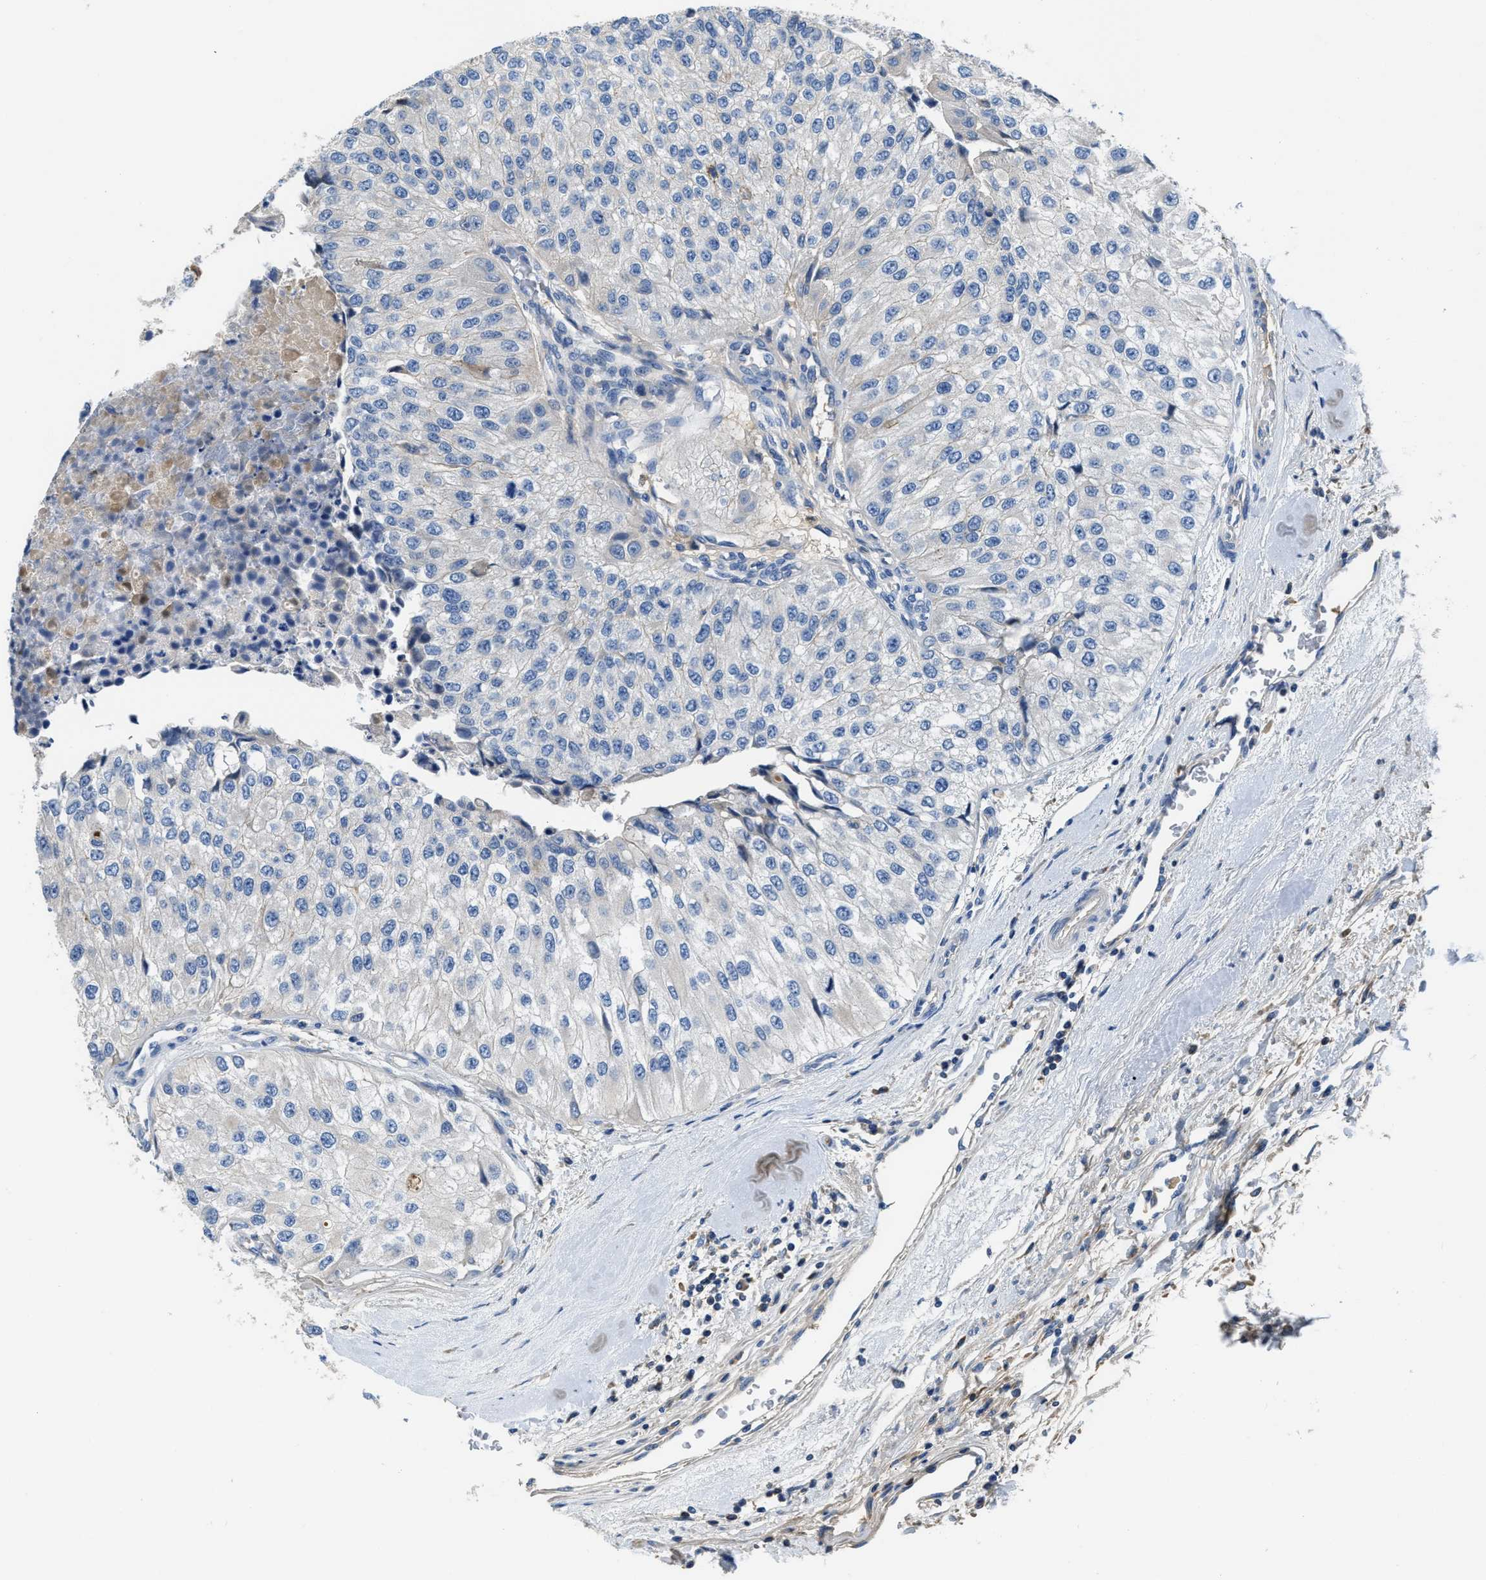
{"staining": {"intensity": "negative", "quantity": "none", "location": "none"}, "tissue": "urothelial cancer", "cell_type": "Tumor cells", "image_type": "cancer", "snomed": [{"axis": "morphology", "description": "Urothelial carcinoma, High grade"}, {"axis": "topography", "description": "Kidney"}, {"axis": "topography", "description": "Urinary bladder"}], "caption": "Immunohistochemistry (IHC) histopathology image of neoplastic tissue: human urothelial cancer stained with DAB shows no significant protein positivity in tumor cells. Nuclei are stained in blue.", "gene": "C1S", "patient": {"sex": "male", "age": 77}}